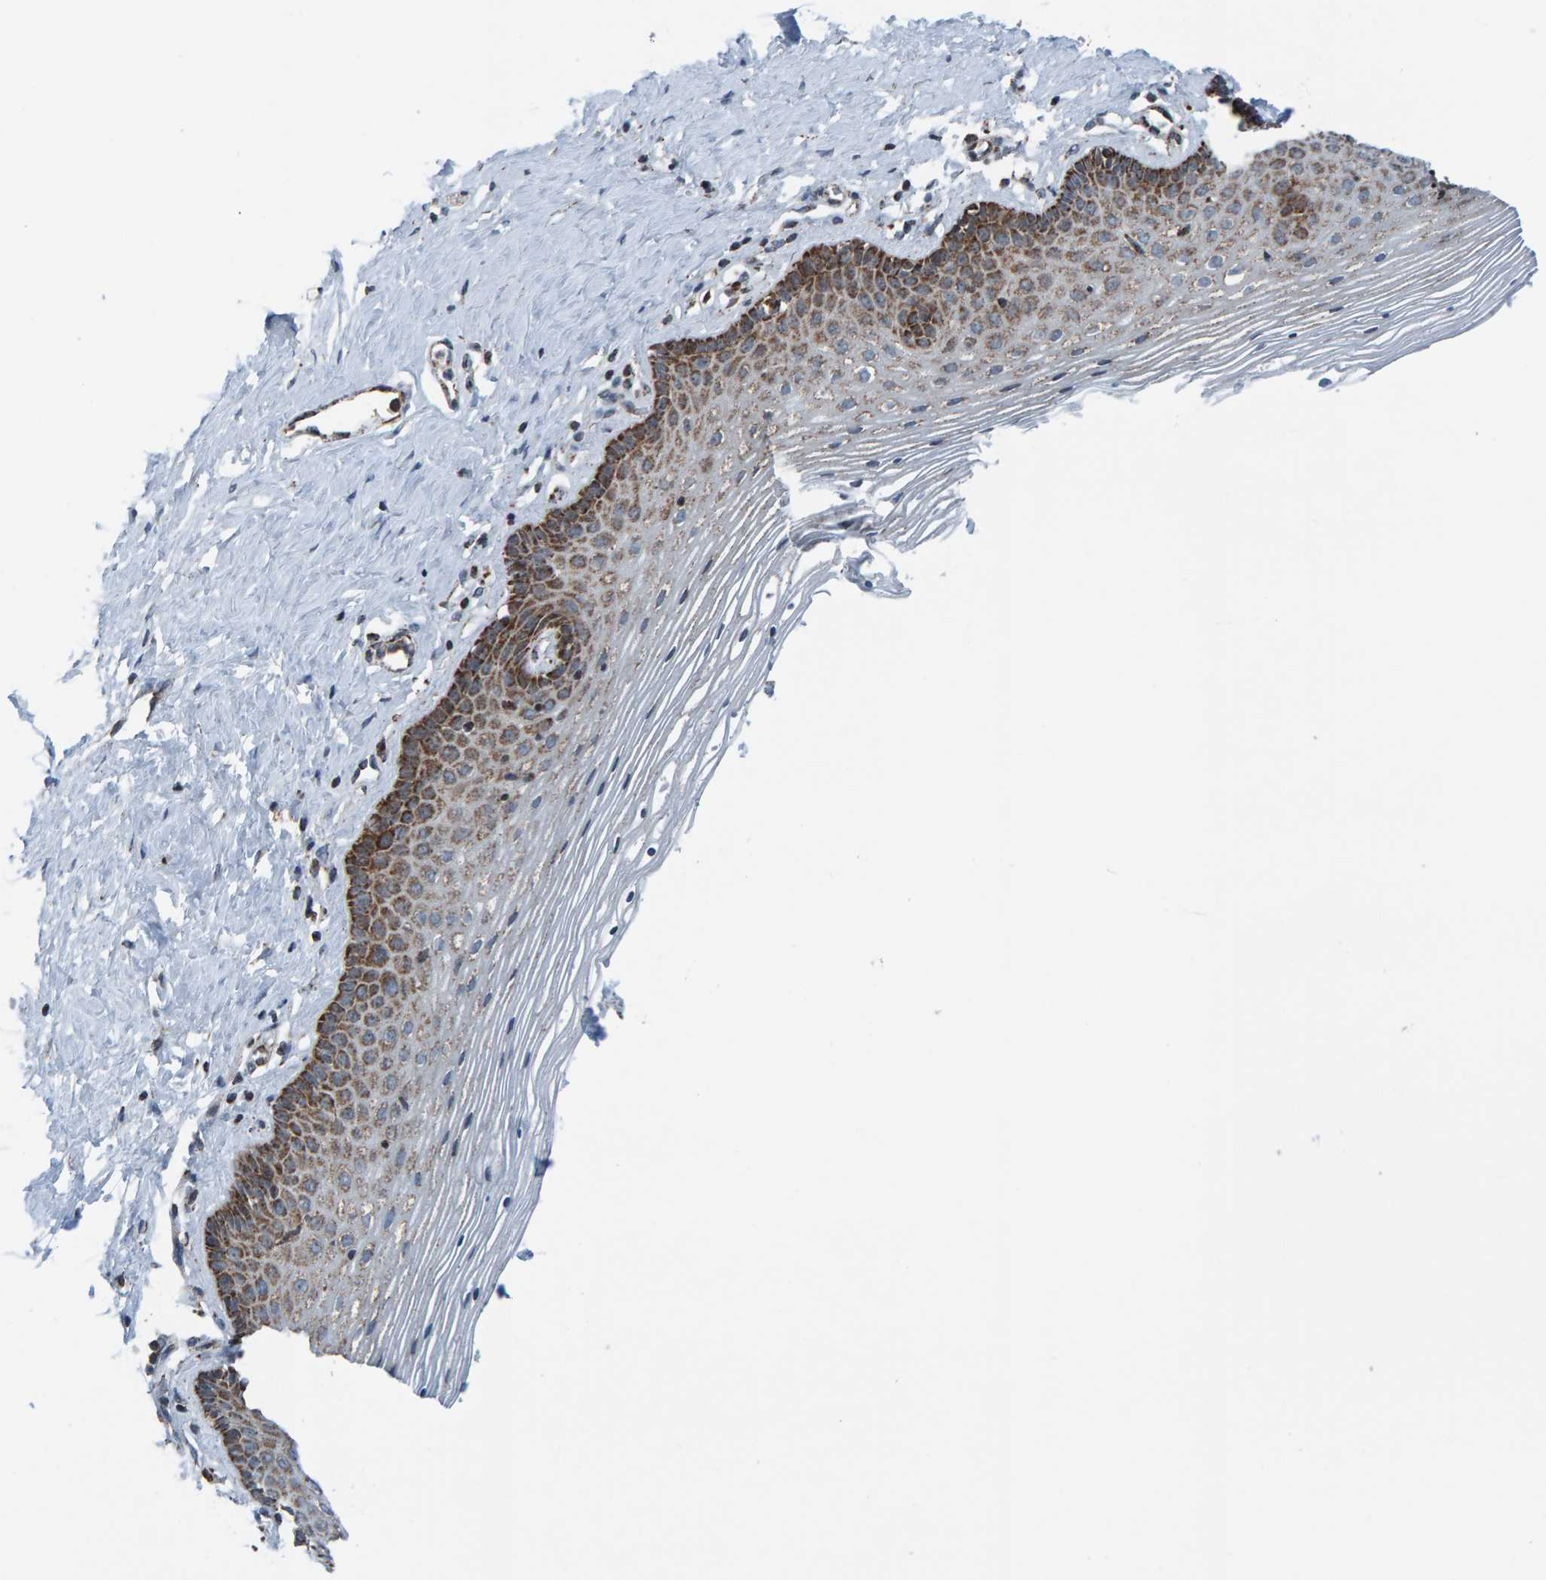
{"staining": {"intensity": "strong", "quantity": "25%-75%", "location": "cytoplasmic/membranous"}, "tissue": "vagina", "cell_type": "Squamous epithelial cells", "image_type": "normal", "snomed": [{"axis": "morphology", "description": "Normal tissue, NOS"}, {"axis": "topography", "description": "Vagina"}], "caption": "About 25%-75% of squamous epithelial cells in unremarkable vagina display strong cytoplasmic/membranous protein expression as visualized by brown immunohistochemical staining.", "gene": "ZNF48", "patient": {"sex": "female", "age": 32}}